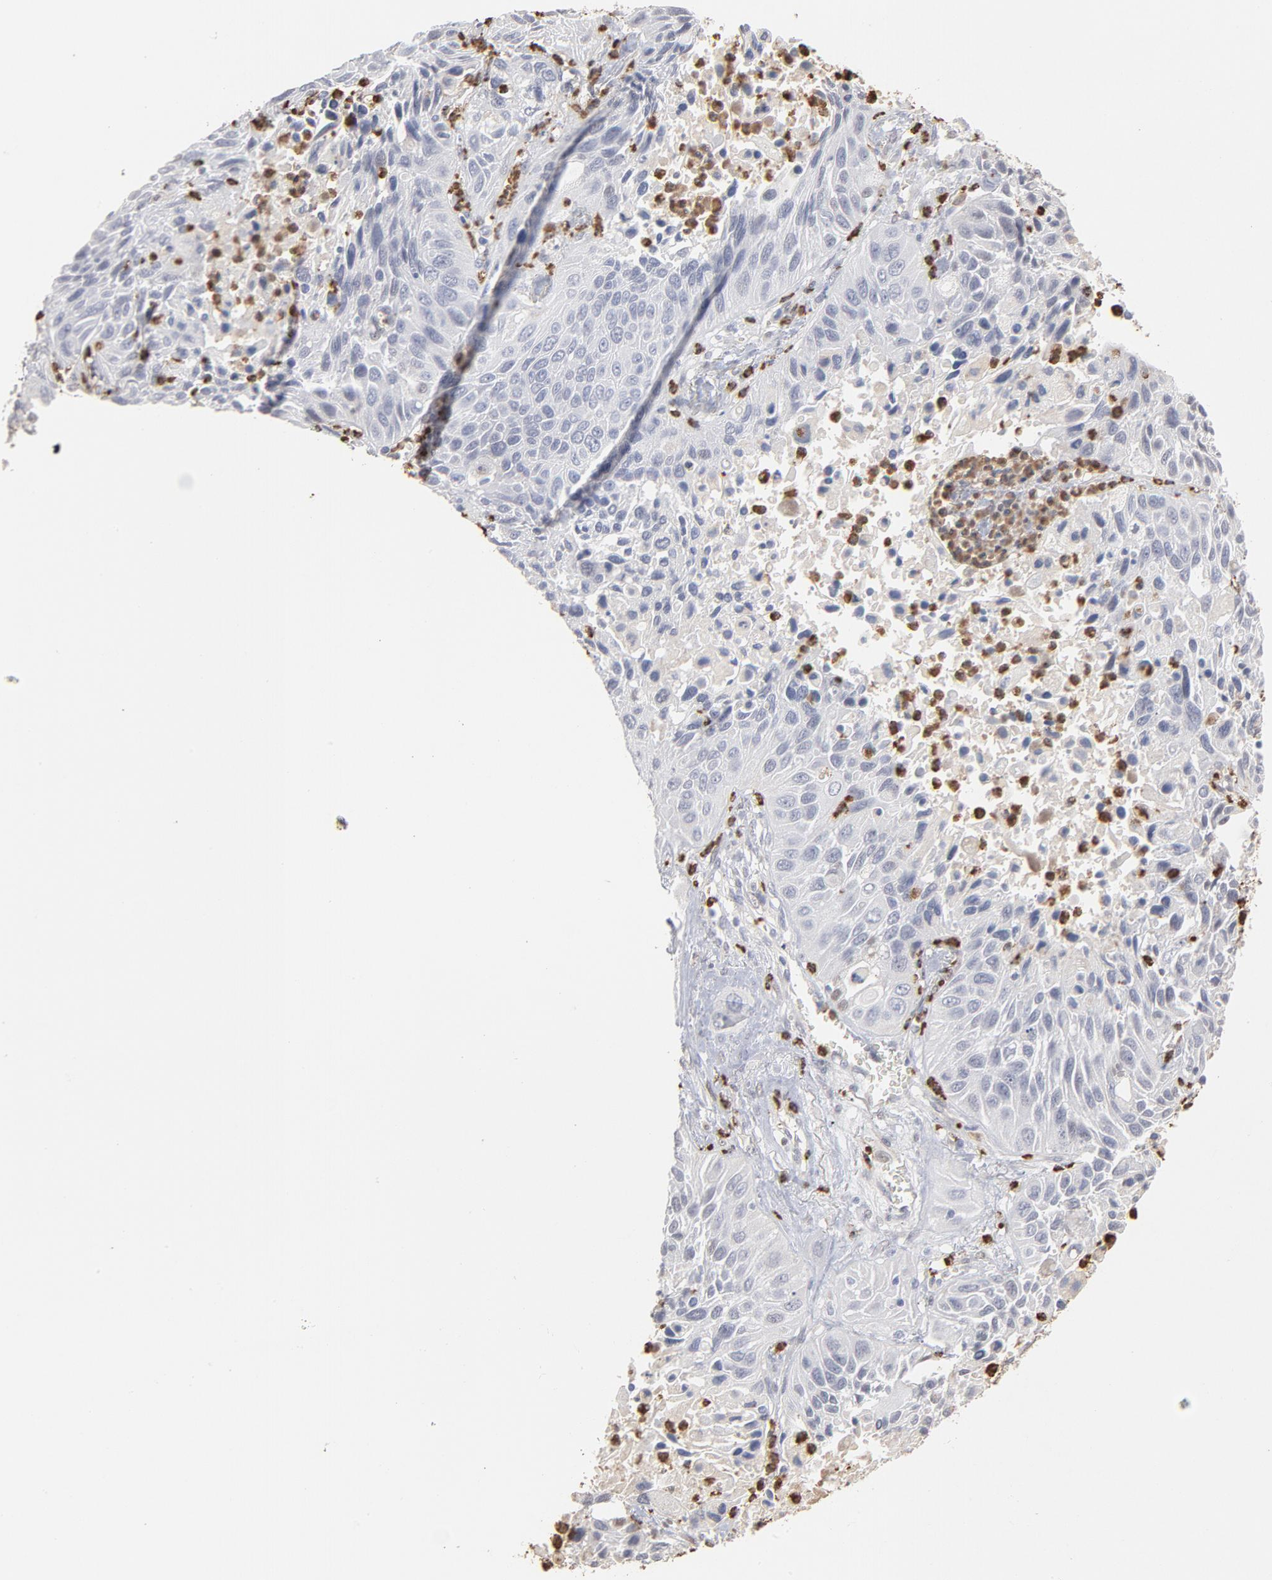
{"staining": {"intensity": "negative", "quantity": "none", "location": "none"}, "tissue": "lung cancer", "cell_type": "Tumor cells", "image_type": "cancer", "snomed": [{"axis": "morphology", "description": "Squamous cell carcinoma, NOS"}, {"axis": "topography", "description": "Lung"}], "caption": "Immunohistochemistry (IHC) micrograph of lung squamous cell carcinoma stained for a protein (brown), which shows no expression in tumor cells.", "gene": "PNMA1", "patient": {"sex": "female", "age": 76}}